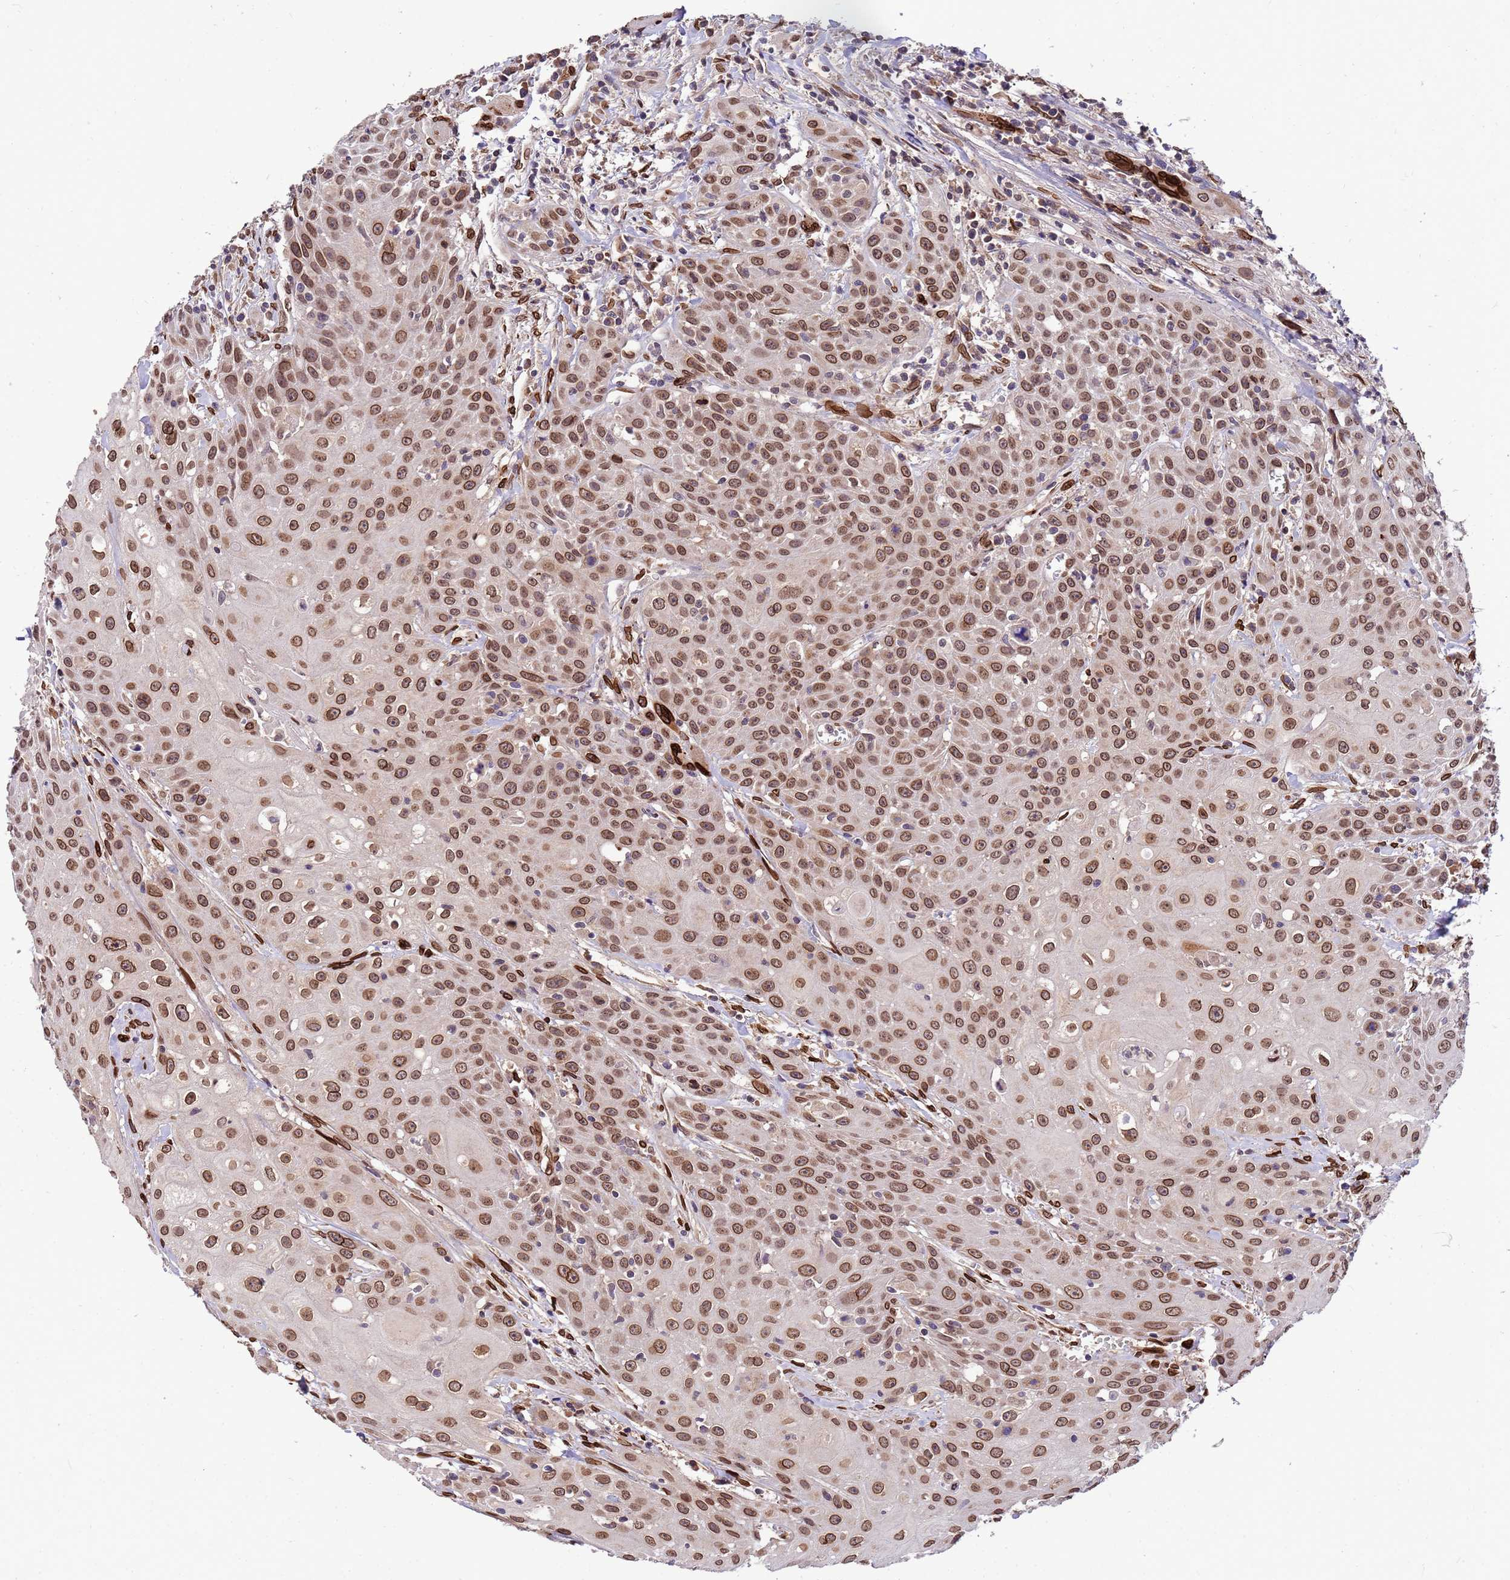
{"staining": {"intensity": "moderate", "quantity": ">75%", "location": "cytoplasmic/membranous,nuclear"}, "tissue": "head and neck cancer", "cell_type": "Tumor cells", "image_type": "cancer", "snomed": [{"axis": "morphology", "description": "Squamous cell carcinoma, NOS"}, {"axis": "topography", "description": "Oral tissue"}, {"axis": "topography", "description": "Head-Neck"}], "caption": "Immunohistochemistry (IHC) image of human head and neck cancer (squamous cell carcinoma) stained for a protein (brown), which exhibits medium levels of moderate cytoplasmic/membranous and nuclear staining in about >75% of tumor cells.", "gene": "GPR135", "patient": {"sex": "female", "age": 82}}